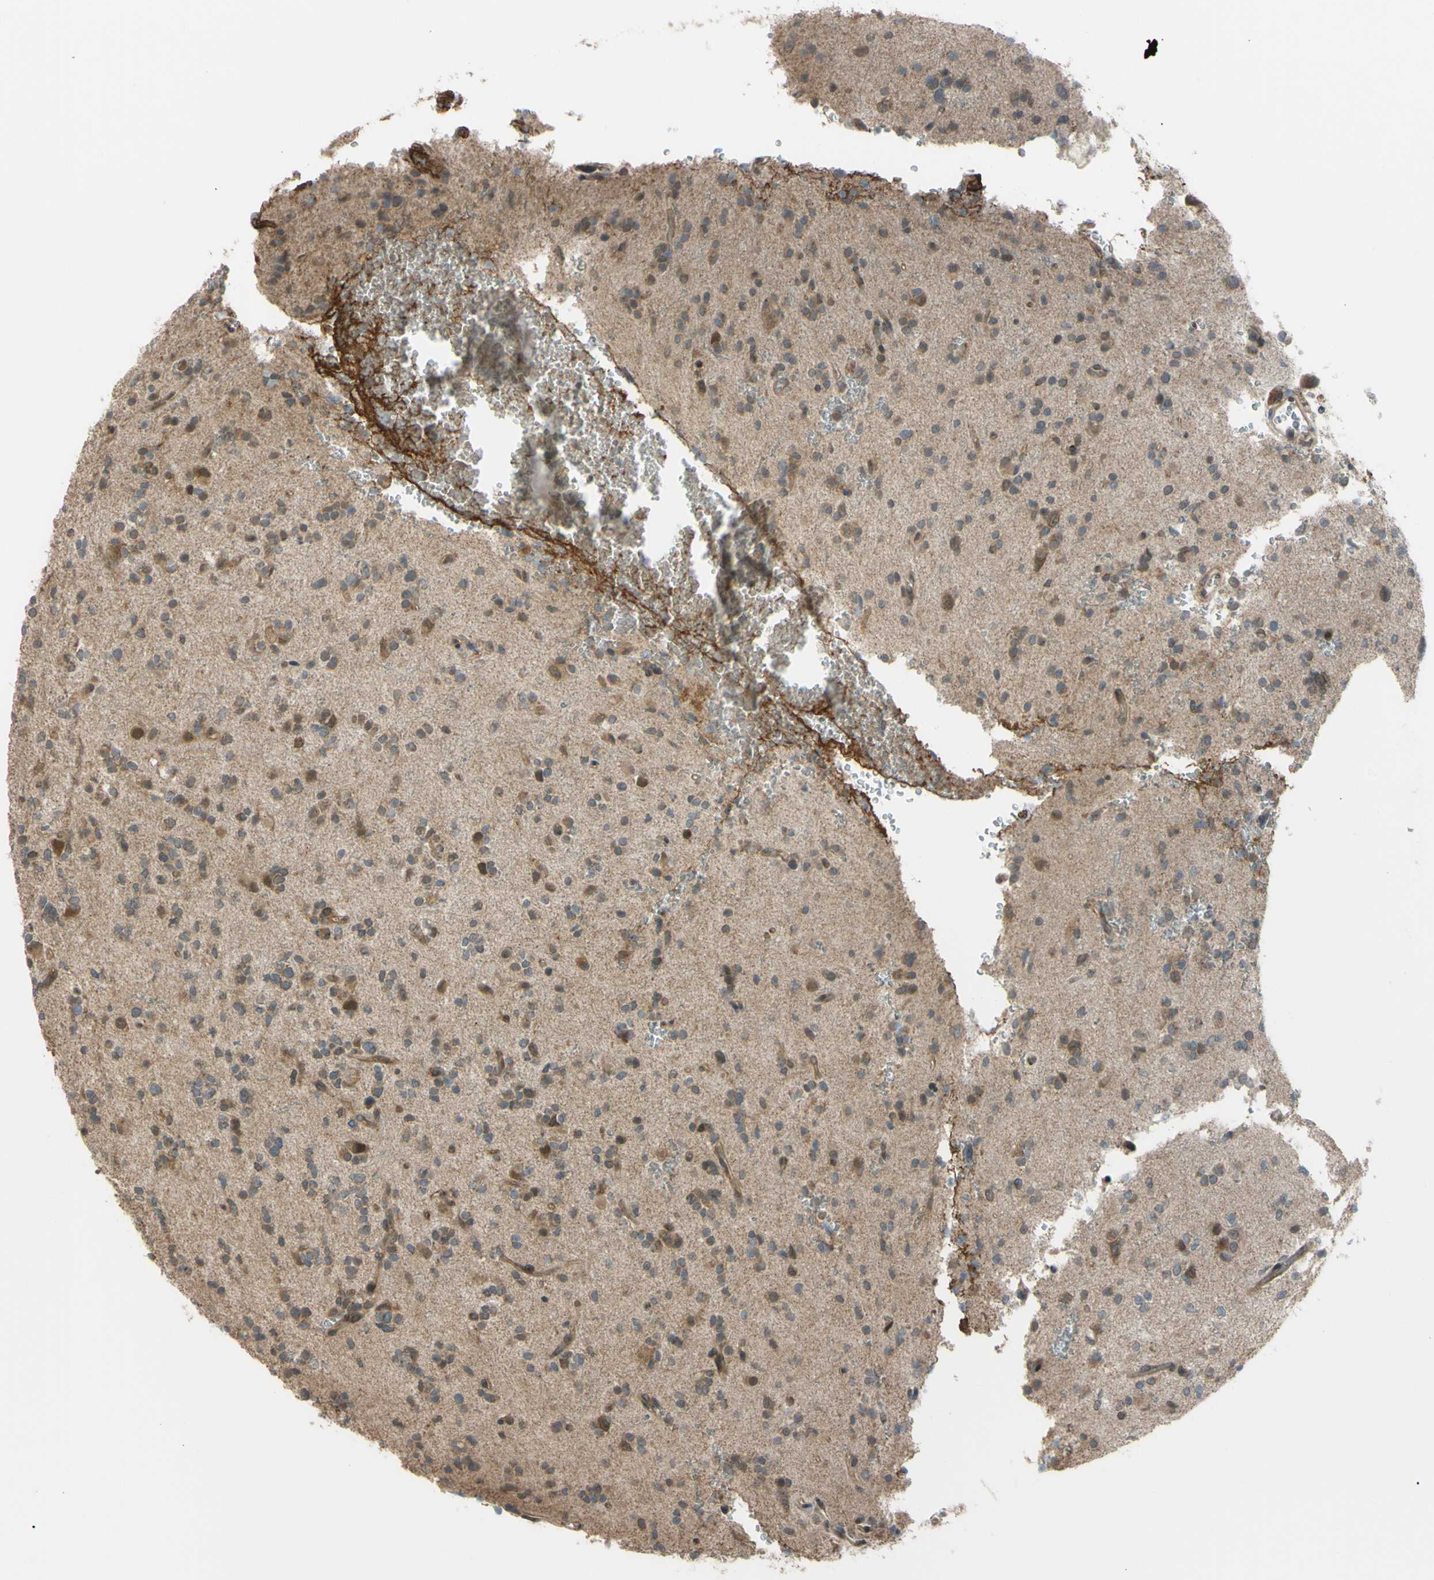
{"staining": {"intensity": "weak", "quantity": "25%-75%", "location": "cytoplasmic/membranous,nuclear"}, "tissue": "glioma", "cell_type": "Tumor cells", "image_type": "cancer", "snomed": [{"axis": "morphology", "description": "Glioma, malignant, High grade"}, {"axis": "topography", "description": "Brain"}], "caption": "Immunohistochemical staining of human glioma displays weak cytoplasmic/membranous and nuclear protein positivity in about 25%-75% of tumor cells.", "gene": "FLII", "patient": {"sex": "male", "age": 47}}